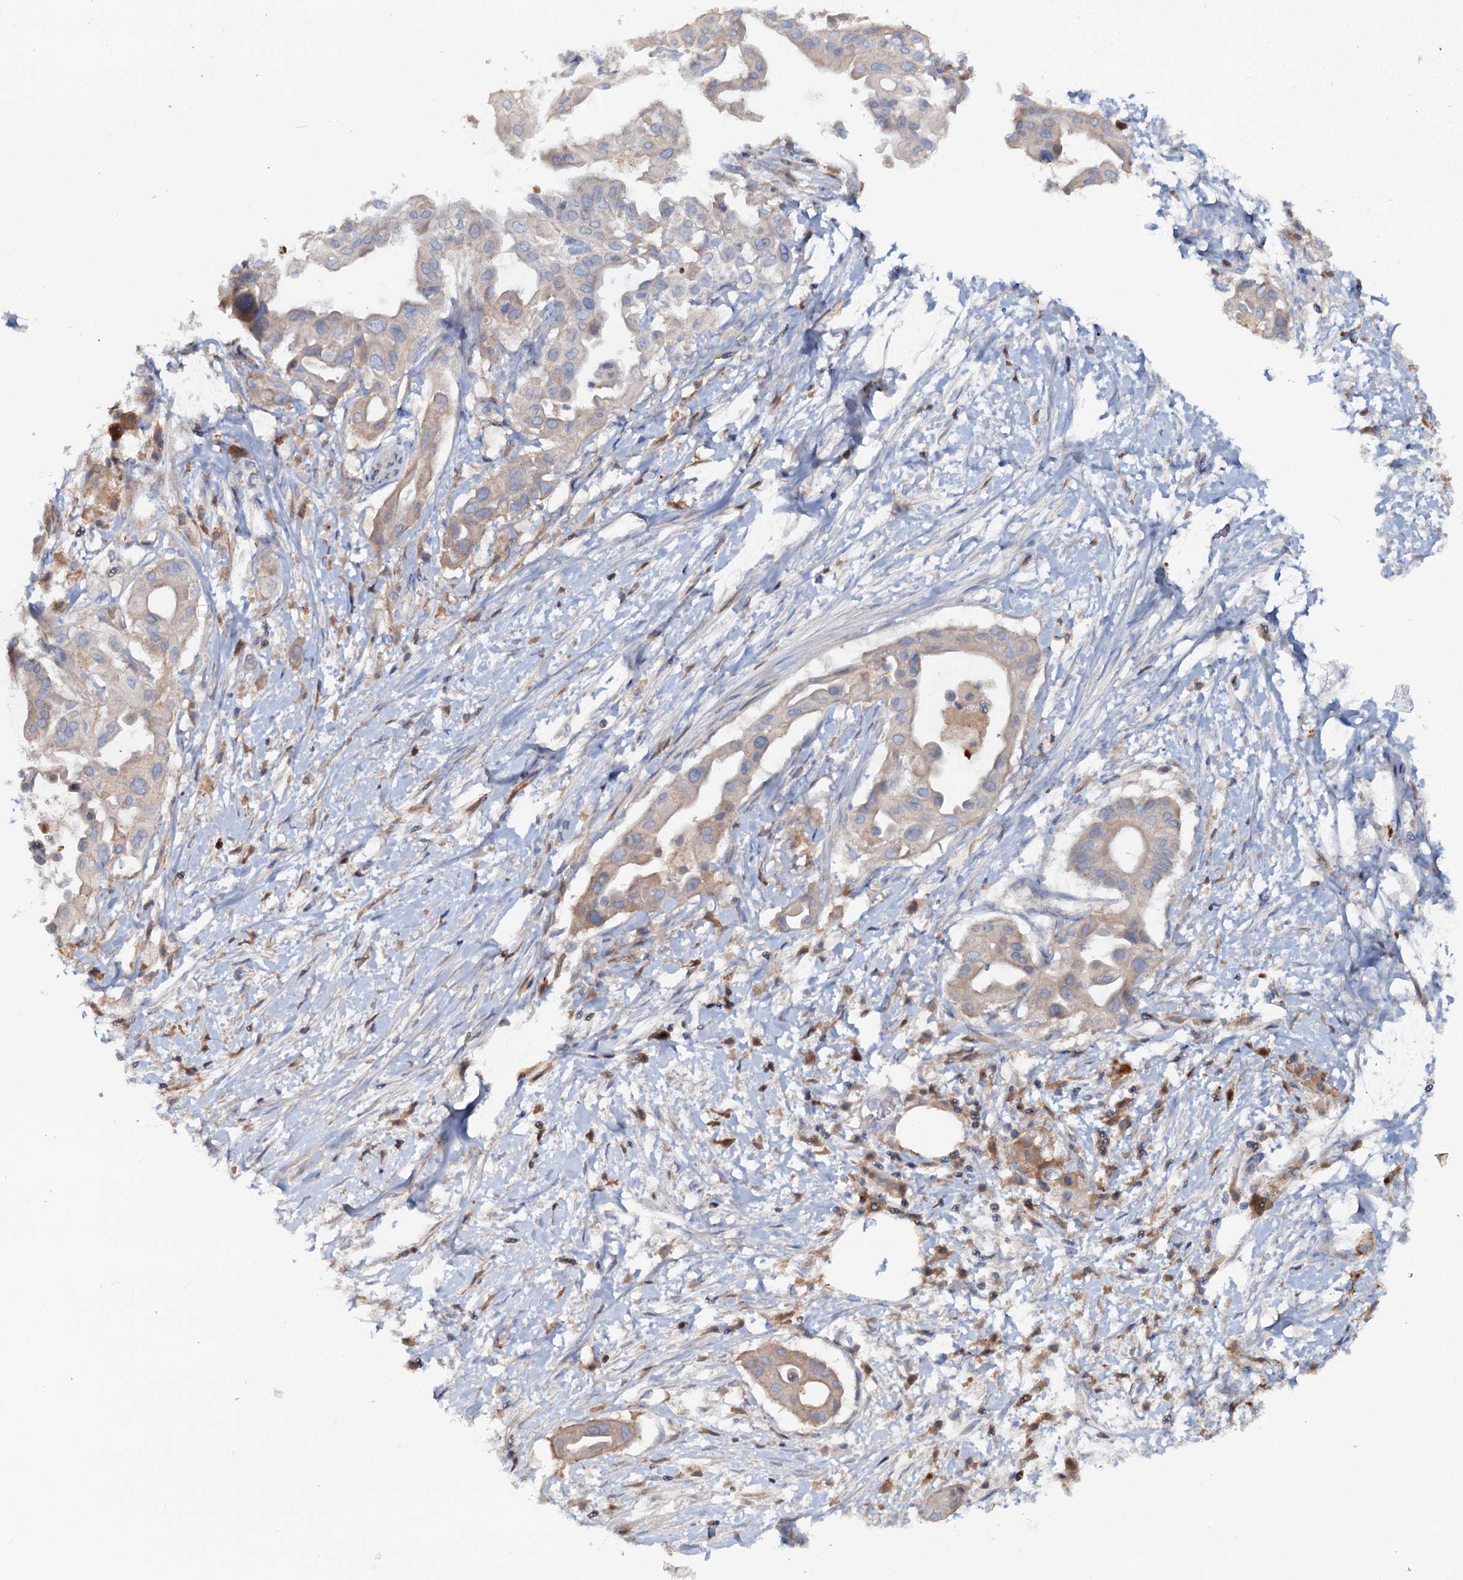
{"staining": {"intensity": "weak", "quantity": "25%-75%", "location": "cytoplasmic/membranous"}, "tissue": "pancreatic cancer", "cell_type": "Tumor cells", "image_type": "cancer", "snomed": [{"axis": "morphology", "description": "Adenocarcinoma, NOS"}, {"axis": "topography", "description": "Pancreas"}], "caption": "Pancreatic adenocarcinoma was stained to show a protein in brown. There is low levels of weak cytoplasmic/membranous expression in about 25%-75% of tumor cells.", "gene": "IL17RD", "patient": {"sex": "male", "age": 68}}